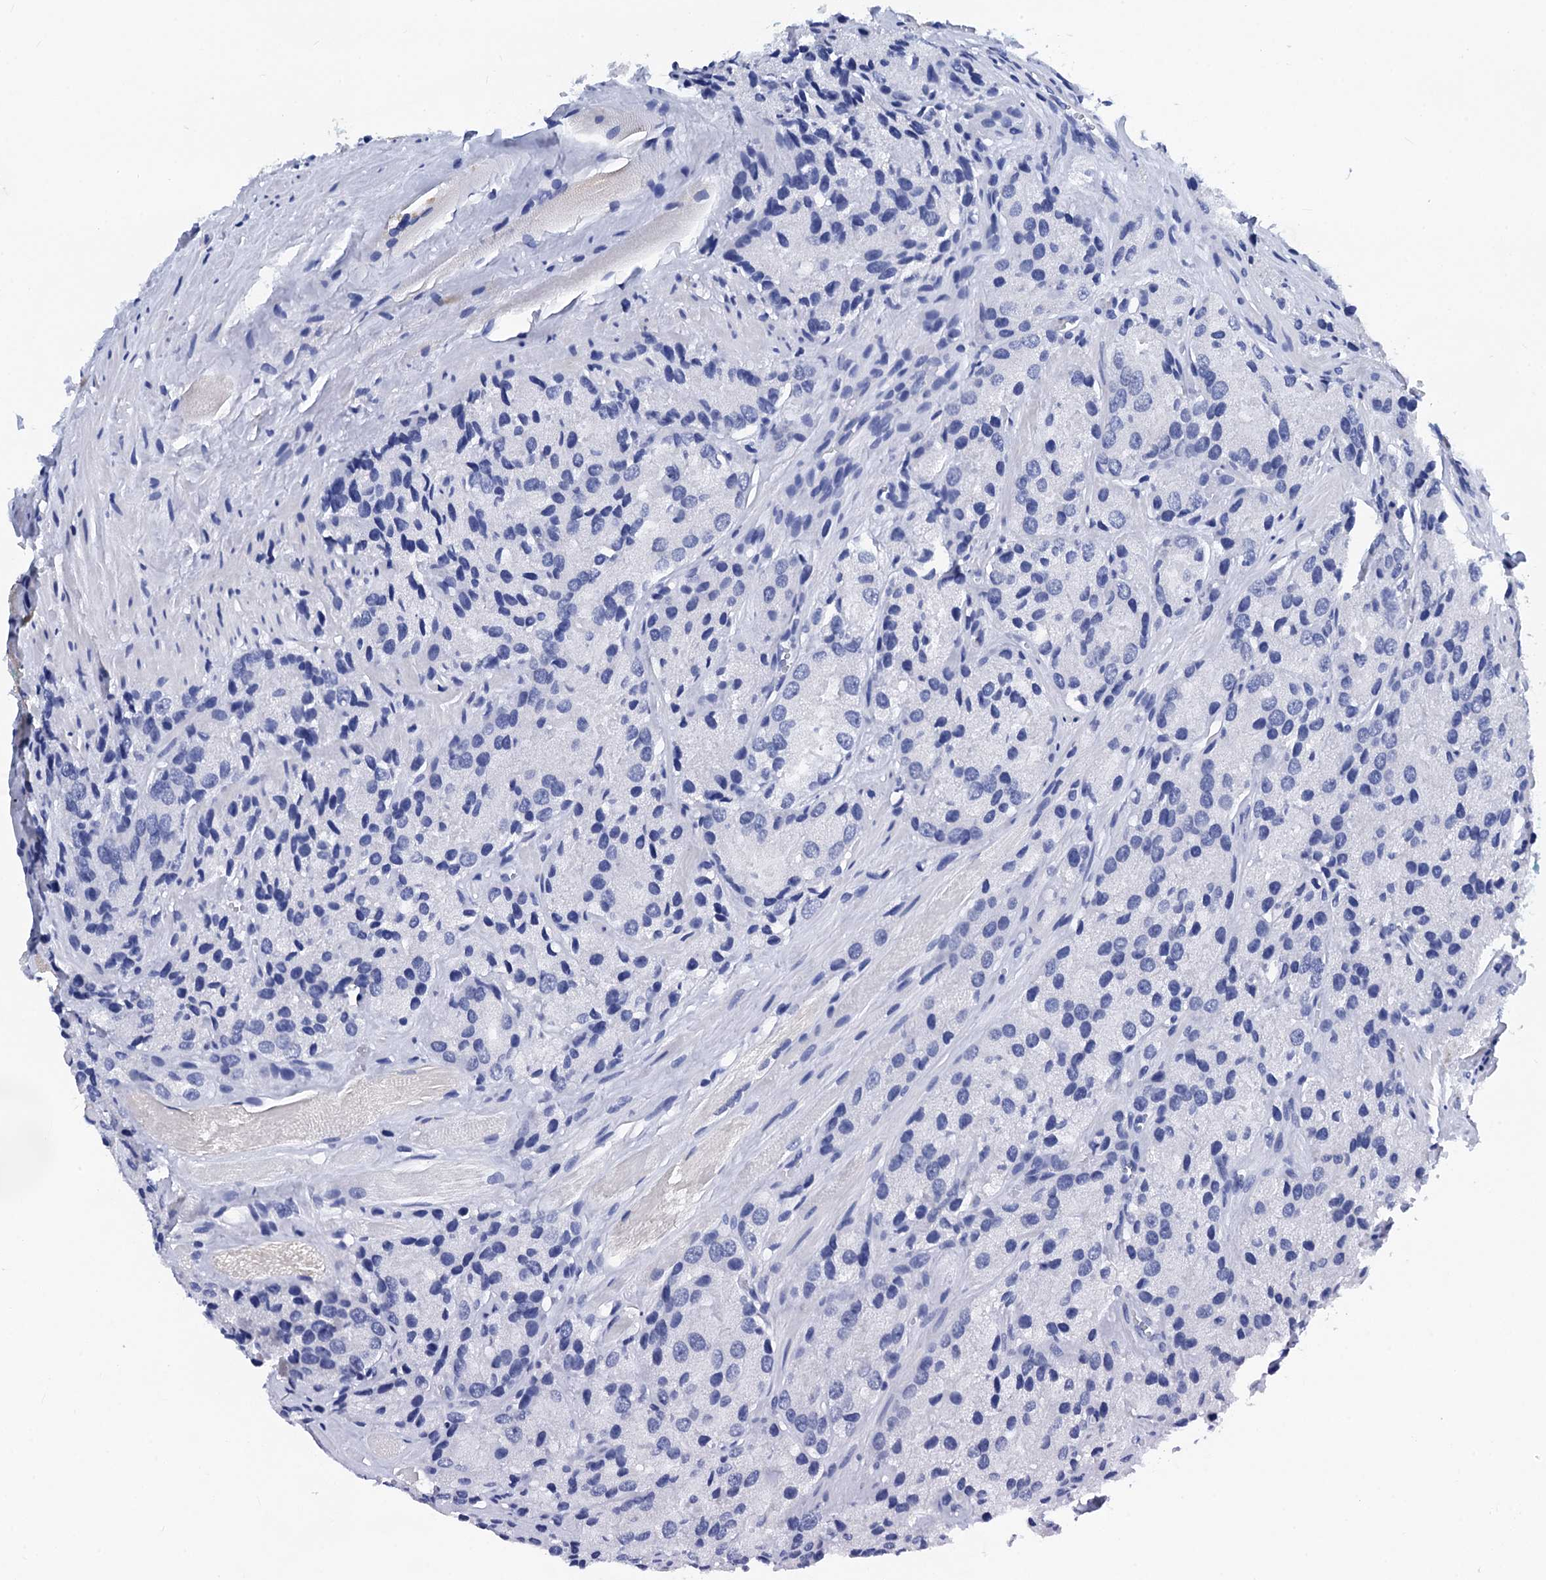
{"staining": {"intensity": "negative", "quantity": "none", "location": "none"}, "tissue": "prostate cancer", "cell_type": "Tumor cells", "image_type": "cancer", "snomed": [{"axis": "morphology", "description": "Adenocarcinoma, High grade"}, {"axis": "topography", "description": "Prostate"}], "caption": "This is a photomicrograph of IHC staining of prostate cancer, which shows no positivity in tumor cells.", "gene": "MYBPC3", "patient": {"sex": "male", "age": 66}}